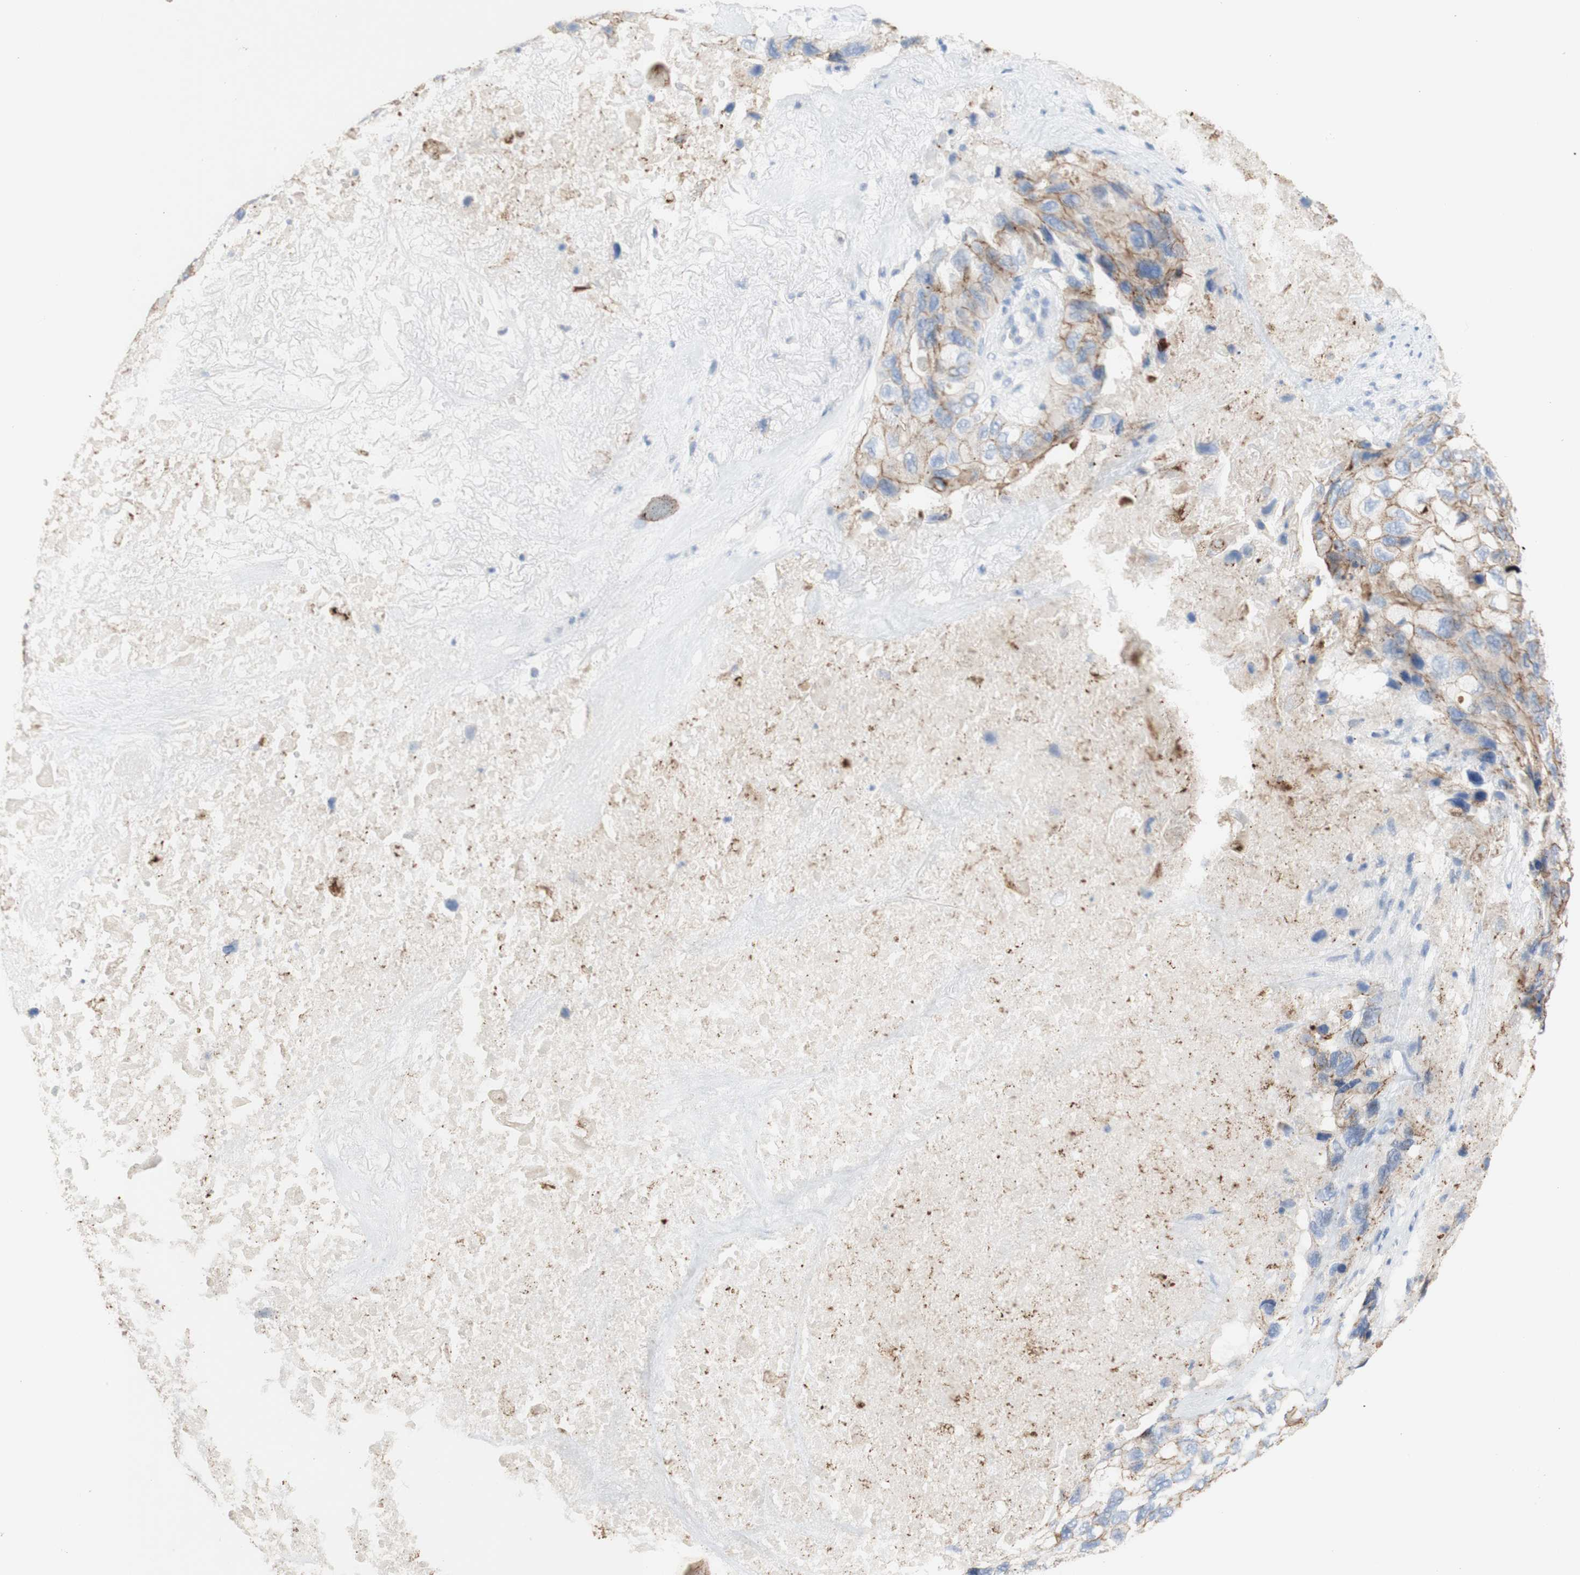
{"staining": {"intensity": "moderate", "quantity": ">75%", "location": "cytoplasmic/membranous"}, "tissue": "lung cancer", "cell_type": "Tumor cells", "image_type": "cancer", "snomed": [{"axis": "morphology", "description": "Squamous cell carcinoma, NOS"}, {"axis": "topography", "description": "Lung"}], "caption": "Protein analysis of lung cancer (squamous cell carcinoma) tissue demonstrates moderate cytoplasmic/membranous staining in about >75% of tumor cells.", "gene": "DSC2", "patient": {"sex": "female", "age": 73}}